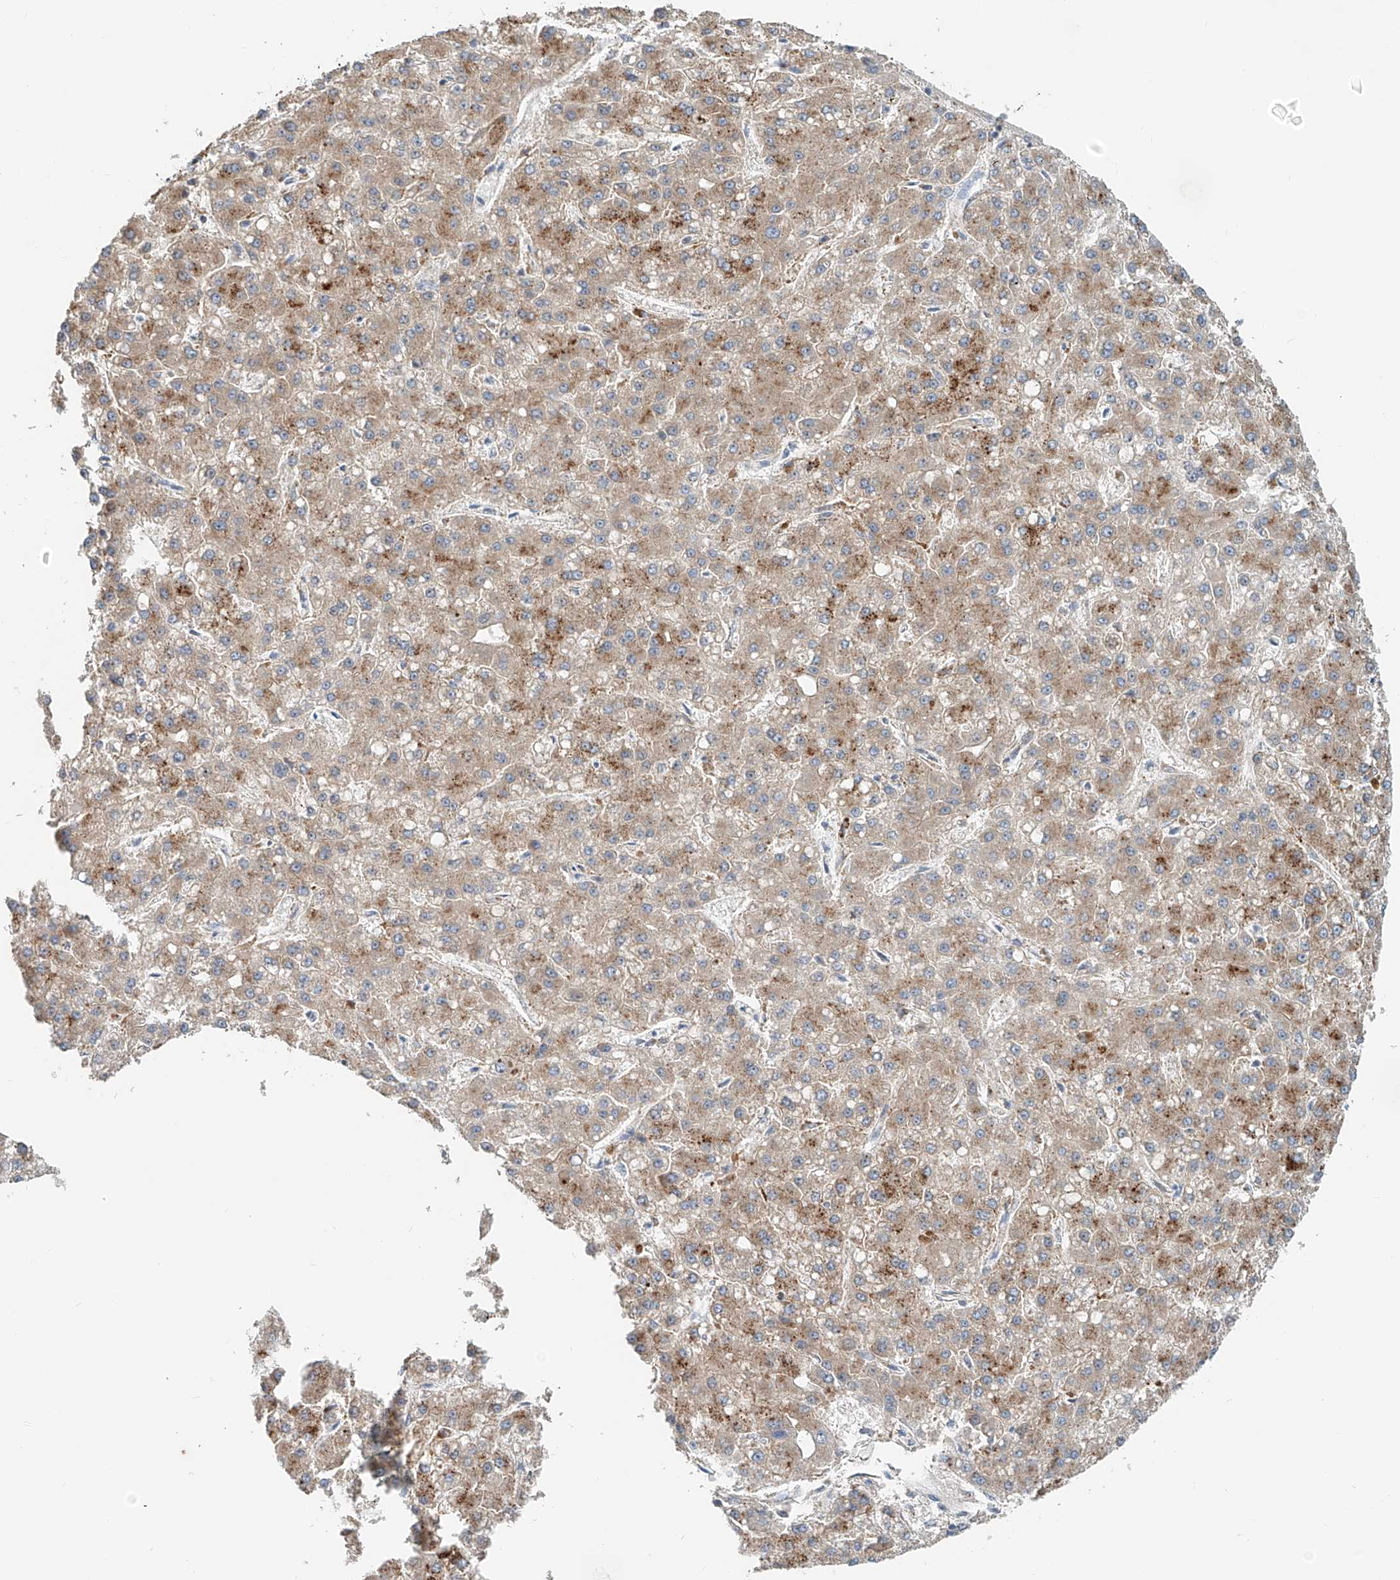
{"staining": {"intensity": "moderate", "quantity": ">75%", "location": "cytoplasmic/membranous"}, "tissue": "liver cancer", "cell_type": "Tumor cells", "image_type": "cancer", "snomed": [{"axis": "morphology", "description": "Carcinoma, Hepatocellular, NOS"}, {"axis": "topography", "description": "Liver"}], "caption": "Approximately >75% of tumor cells in human hepatocellular carcinoma (liver) show moderate cytoplasmic/membranous protein staining as visualized by brown immunohistochemical staining.", "gene": "TRIM47", "patient": {"sex": "male", "age": 67}}